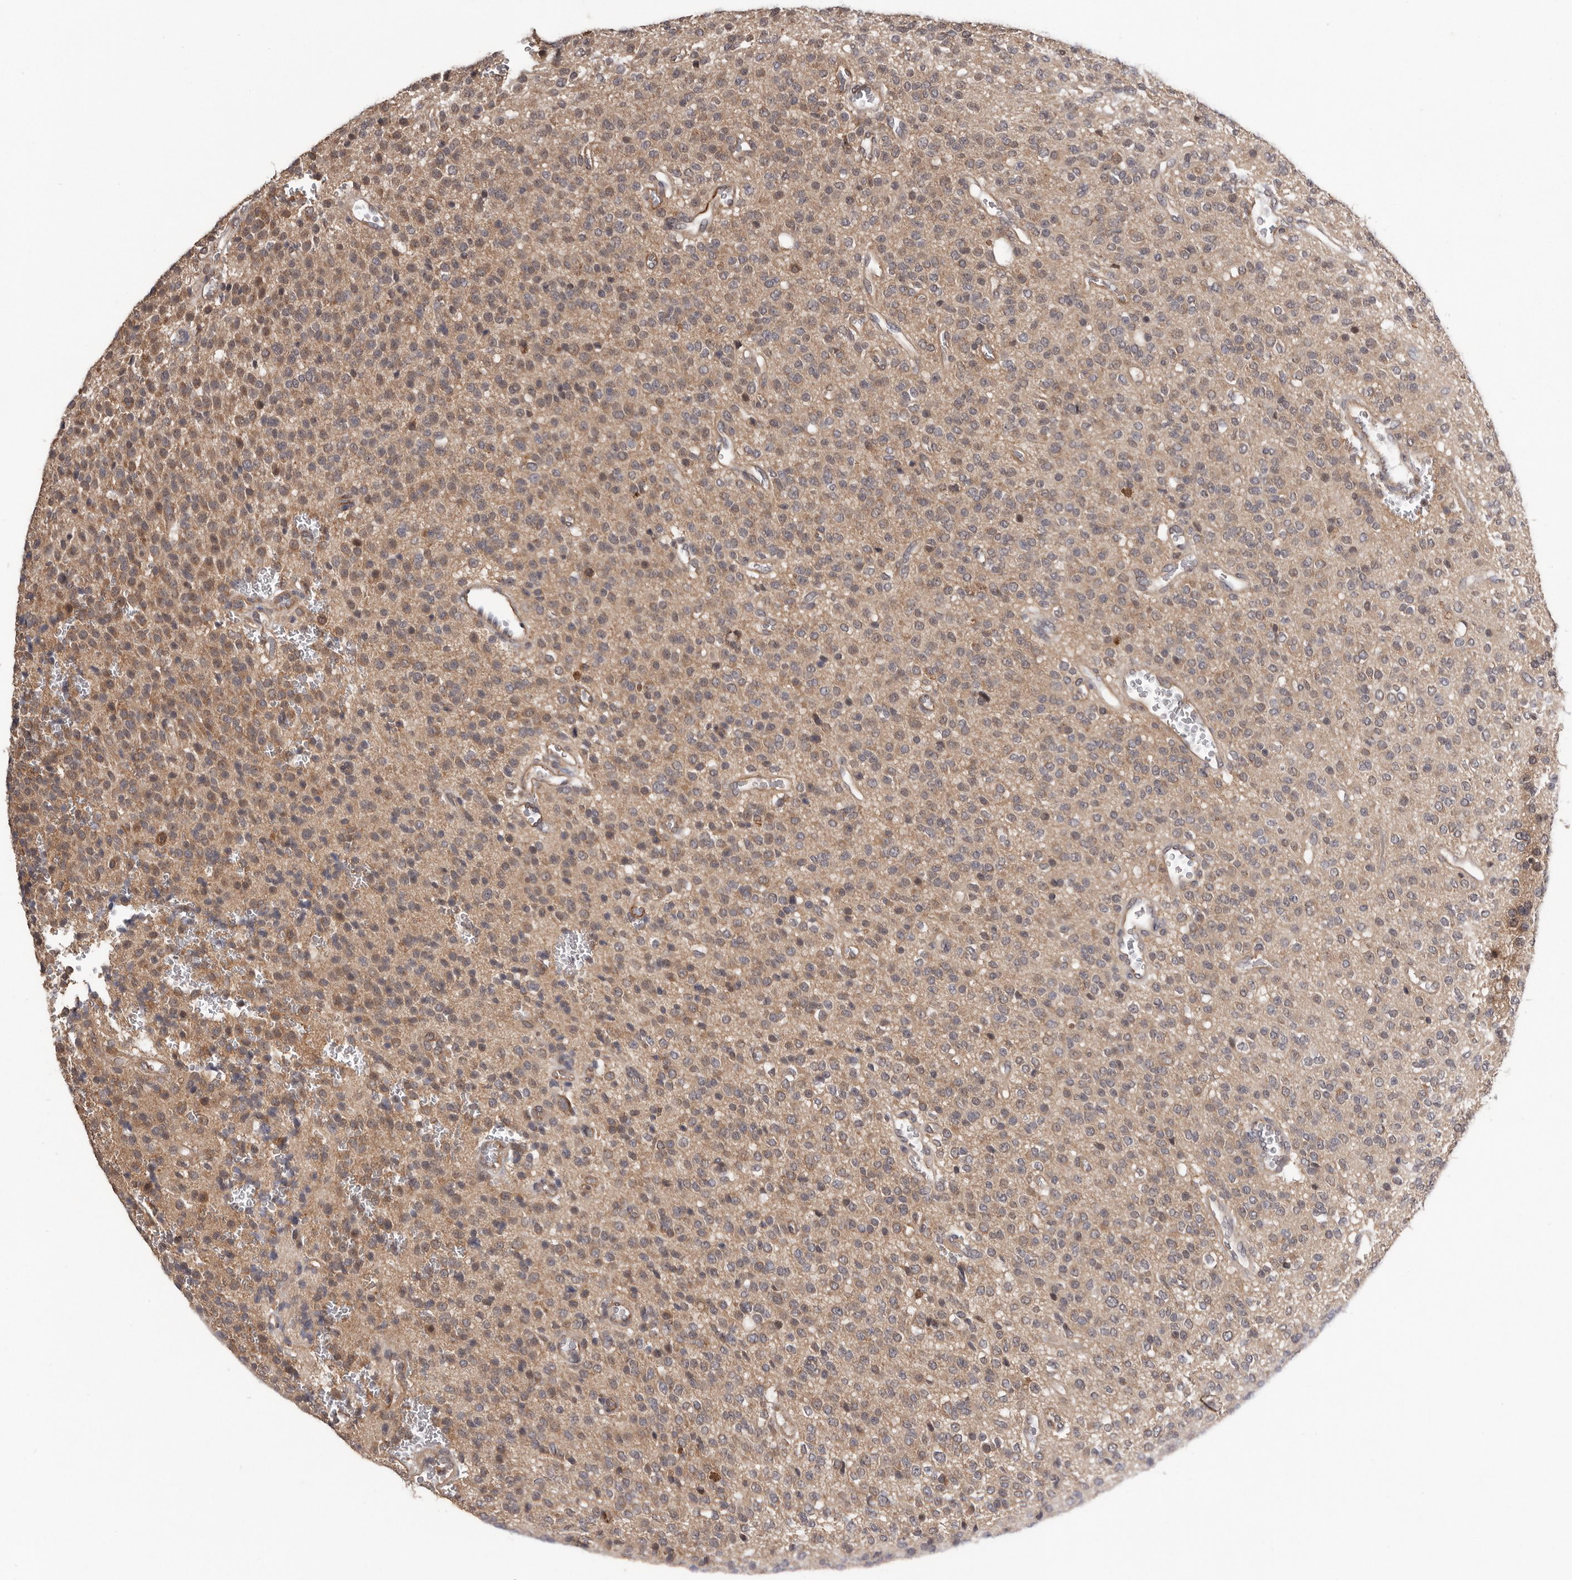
{"staining": {"intensity": "weak", "quantity": "25%-75%", "location": "cytoplasmic/membranous"}, "tissue": "glioma", "cell_type": "Tumor cells", "image_type": "cancer", "snomed": [{"axis": "morphology", "description": "Glioma, malignant, High grade"}, {"axis": "topography", "description": "Brain"}], "caption": "High-grade glioma (malignant) stained for a protein reveals weak cytoplasmic/membranous positivity in tumor cells. The staining was performed using DAB (3,3'-diaminobenzidine) to visualize the protein expression in brown, while the nuclei were stained in blue with hematoxylin (Magnification: 20x).", "gene": "VPS37A", "patient": {"sex": "male", "age": 34}}